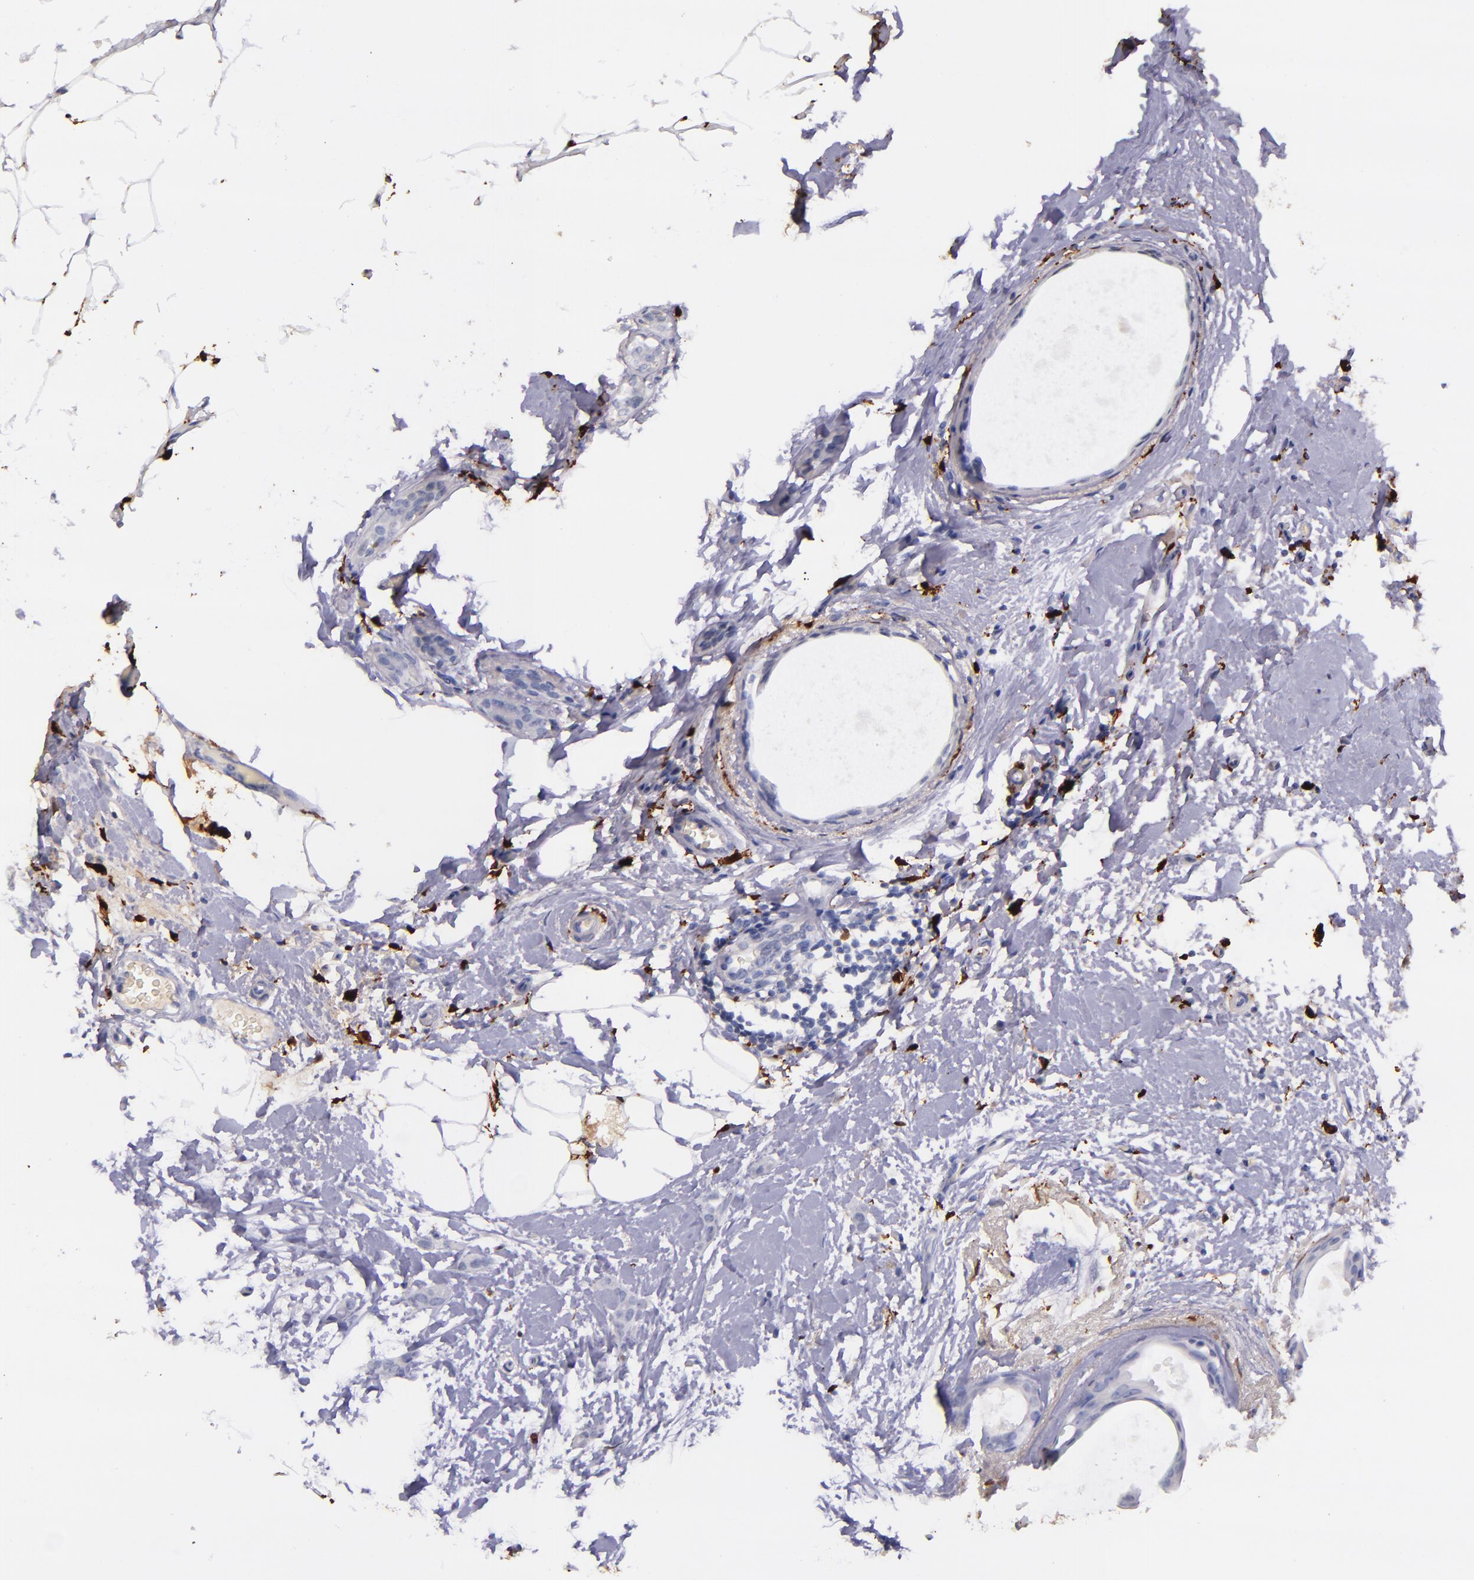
{"staining": {"intensity": "negative", "quantity": "none", "location": "none"}, "tissue": "breast cancer", "cell_type": "Tumor cells", "image_type": "cancer", "snomed": [{"axis": "morphology", "description": "Lobular carcinoma"}, {"axis": "topography", "description": "Breast"}], "caption": "DAB immunohistochemical staining of human breast cancer (lobular carcinoma) demonstrates no significant positivity in tumor cells.", "gene": "F13A1", "patient": {"sex": "female", "age": 55}}